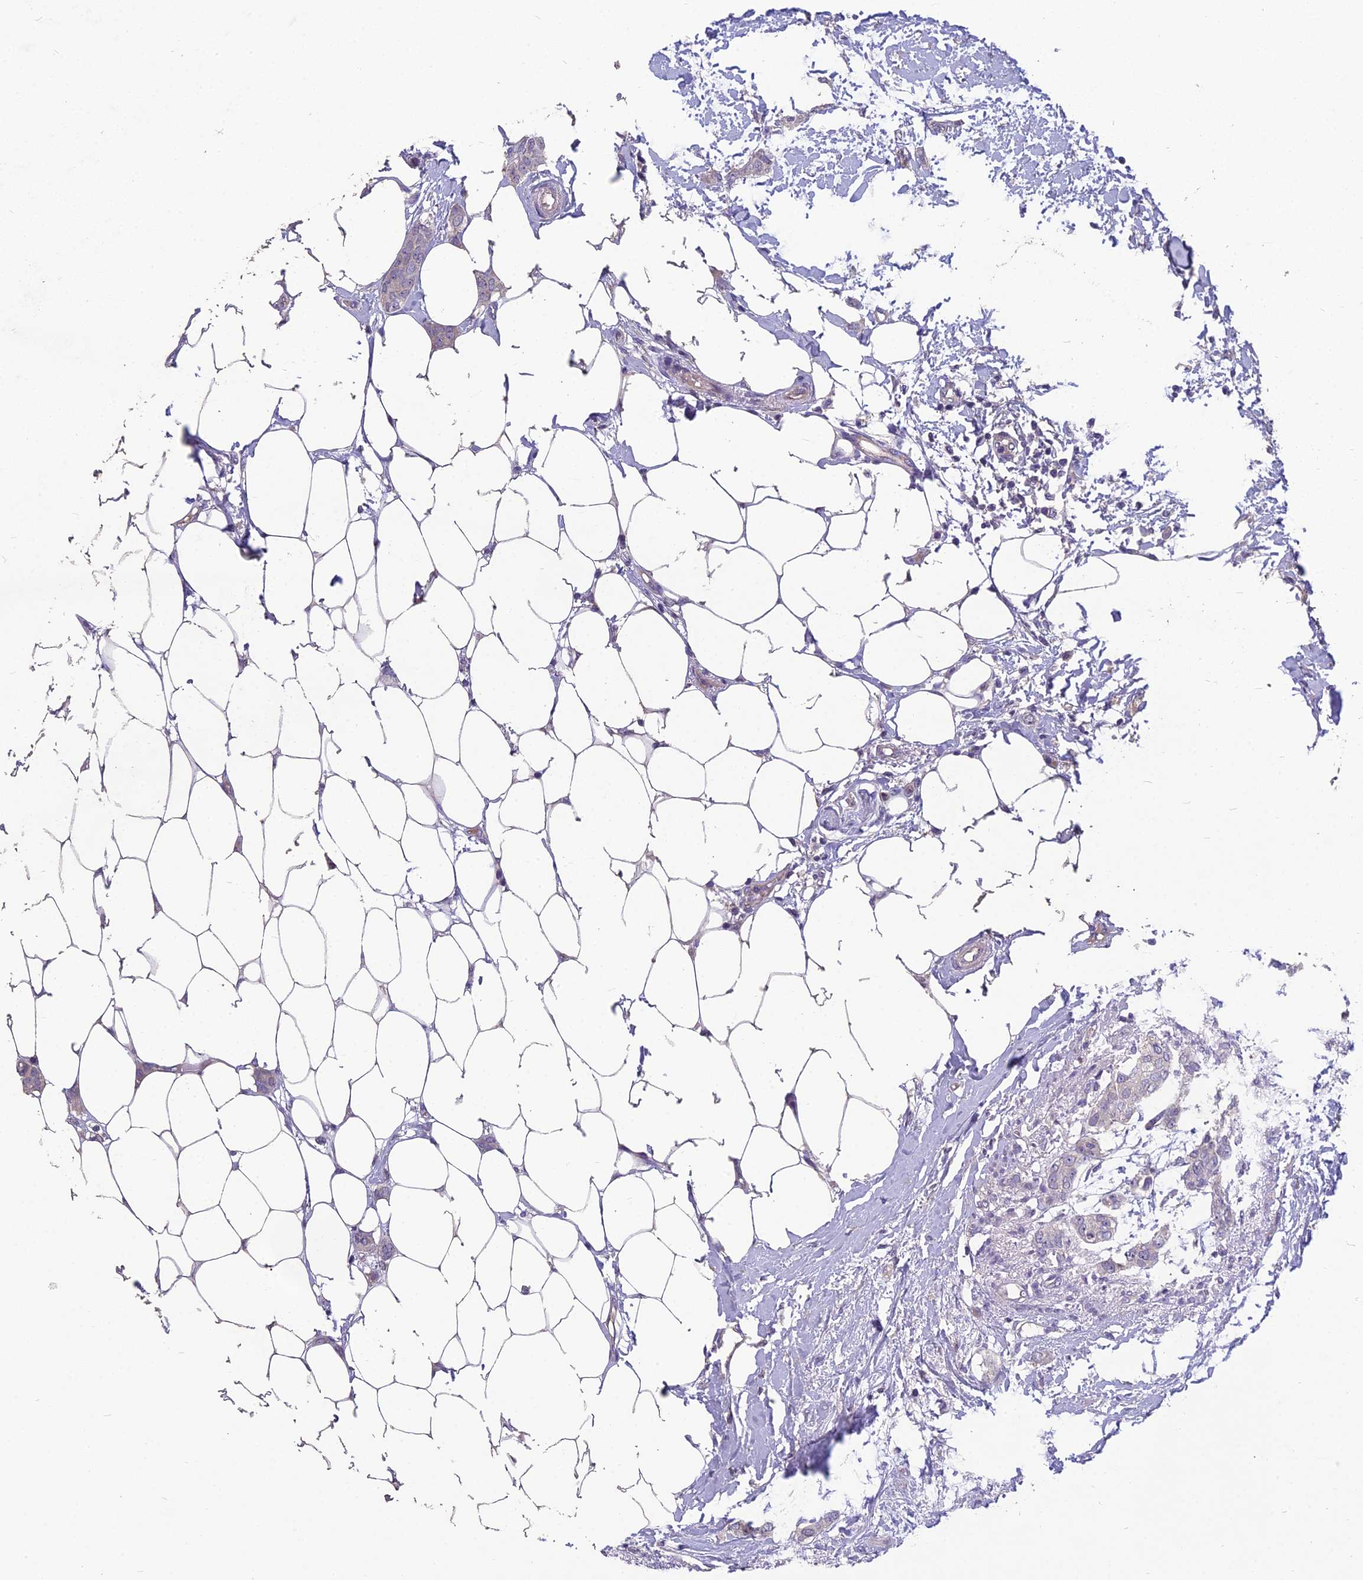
{"staining": {"intensity": "negative", "quantity": "none", "location": "none"}, "tissue": "breast cancer", "cell_type": "Tumor cells", "image_type": "cancer", "snomed": [{"axis": "morphology", "description": "Duct carcinoma"}, {"axis": "topography", "description": "Breast"}], "caption": "The histopathology image displays no significant expression in tumor cells of breast cancer.", "gene": "CEACAM16", "patient": {"sex": "female", "age": 72}}